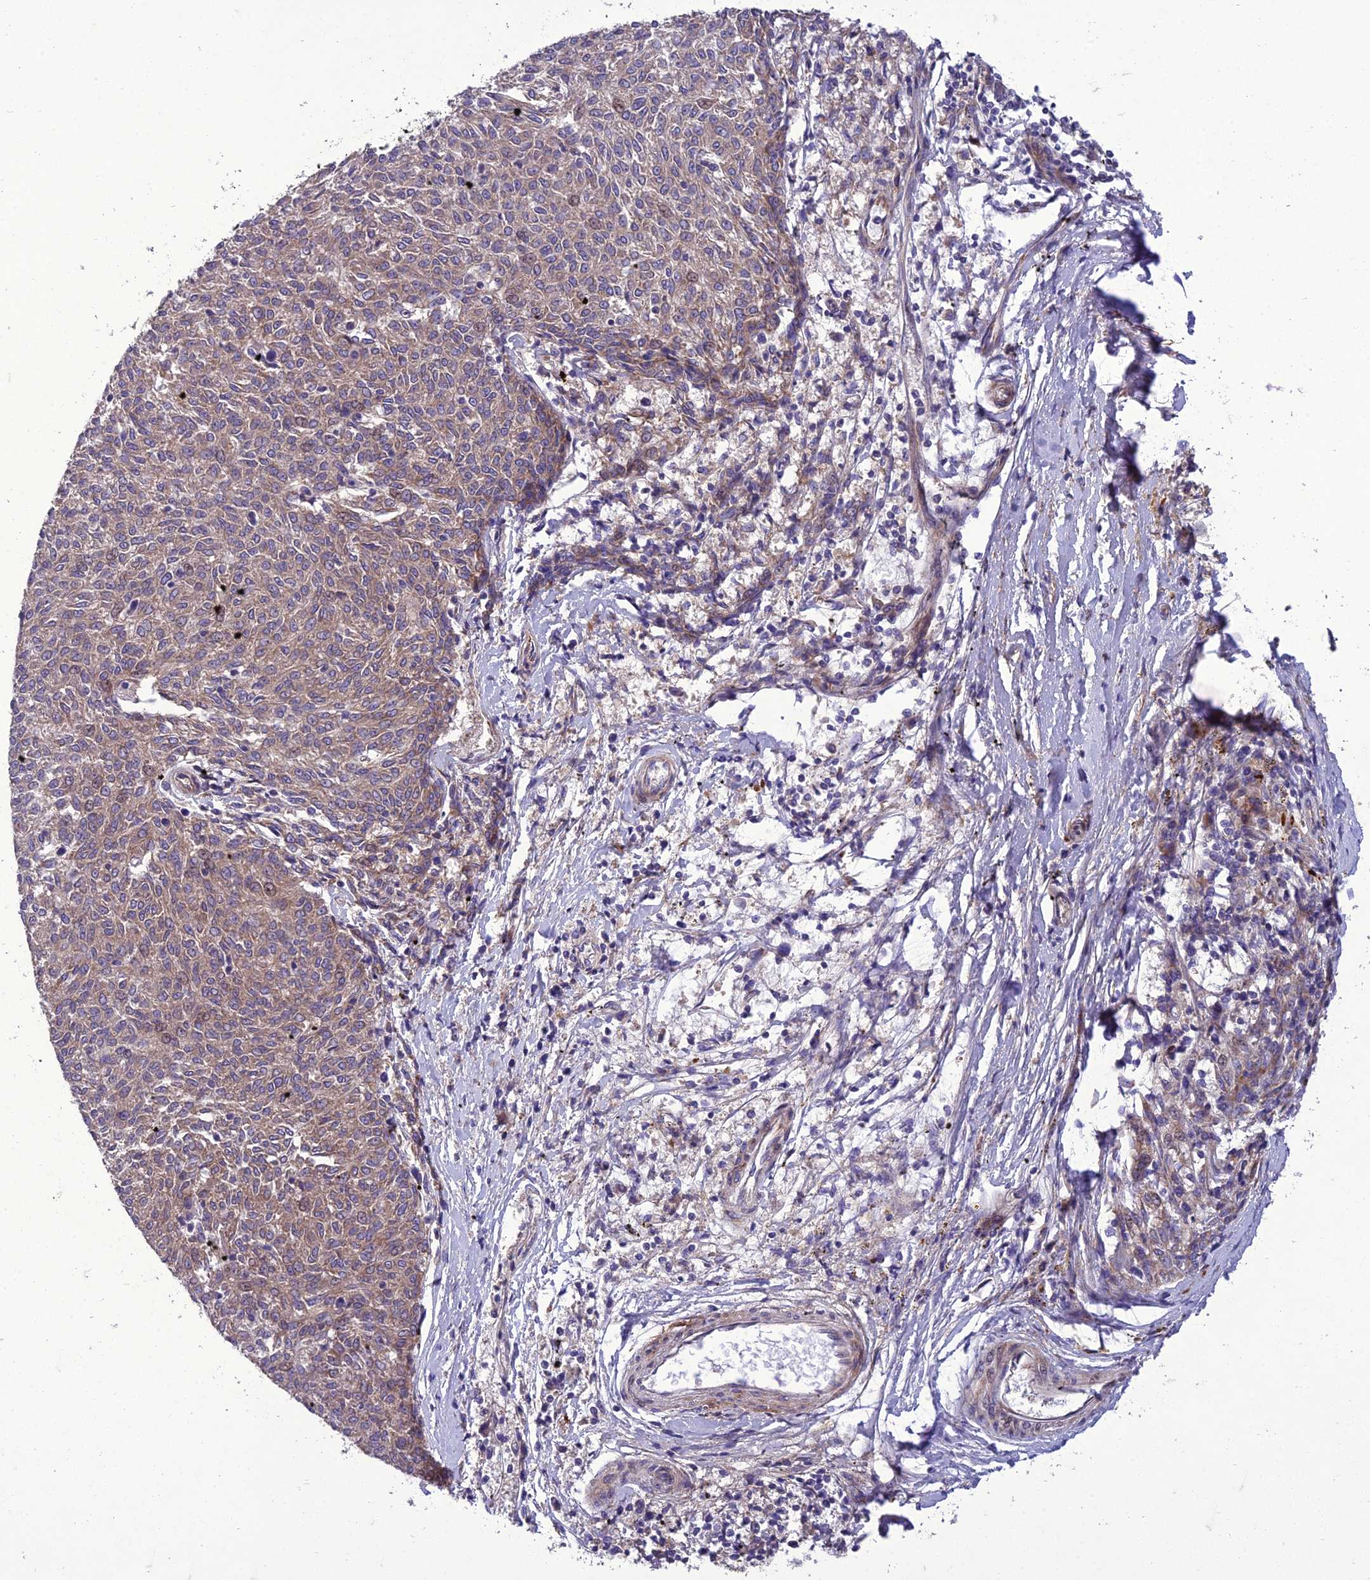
{"staining": {"intensity": "weak", "quantity": ">75%", "location": "cytoplasmic/membranous"}, "tissue": "melanoma", "cell_type": "Tumor cells", "image_type": "cancer", "snomed": [{"axis": "morphology", "description": "Malignant melanoma, NOS"}, {"axis": "topography", "description": "Skin"}], "caption": "Melanoma was stained to show a protein in brown. There is low levels of weak cytoplasmic/membranous staining in about >75% of tumor cells.", "gene": "ADIPOR2", "patient": {"sex": "female", "age": 72}}